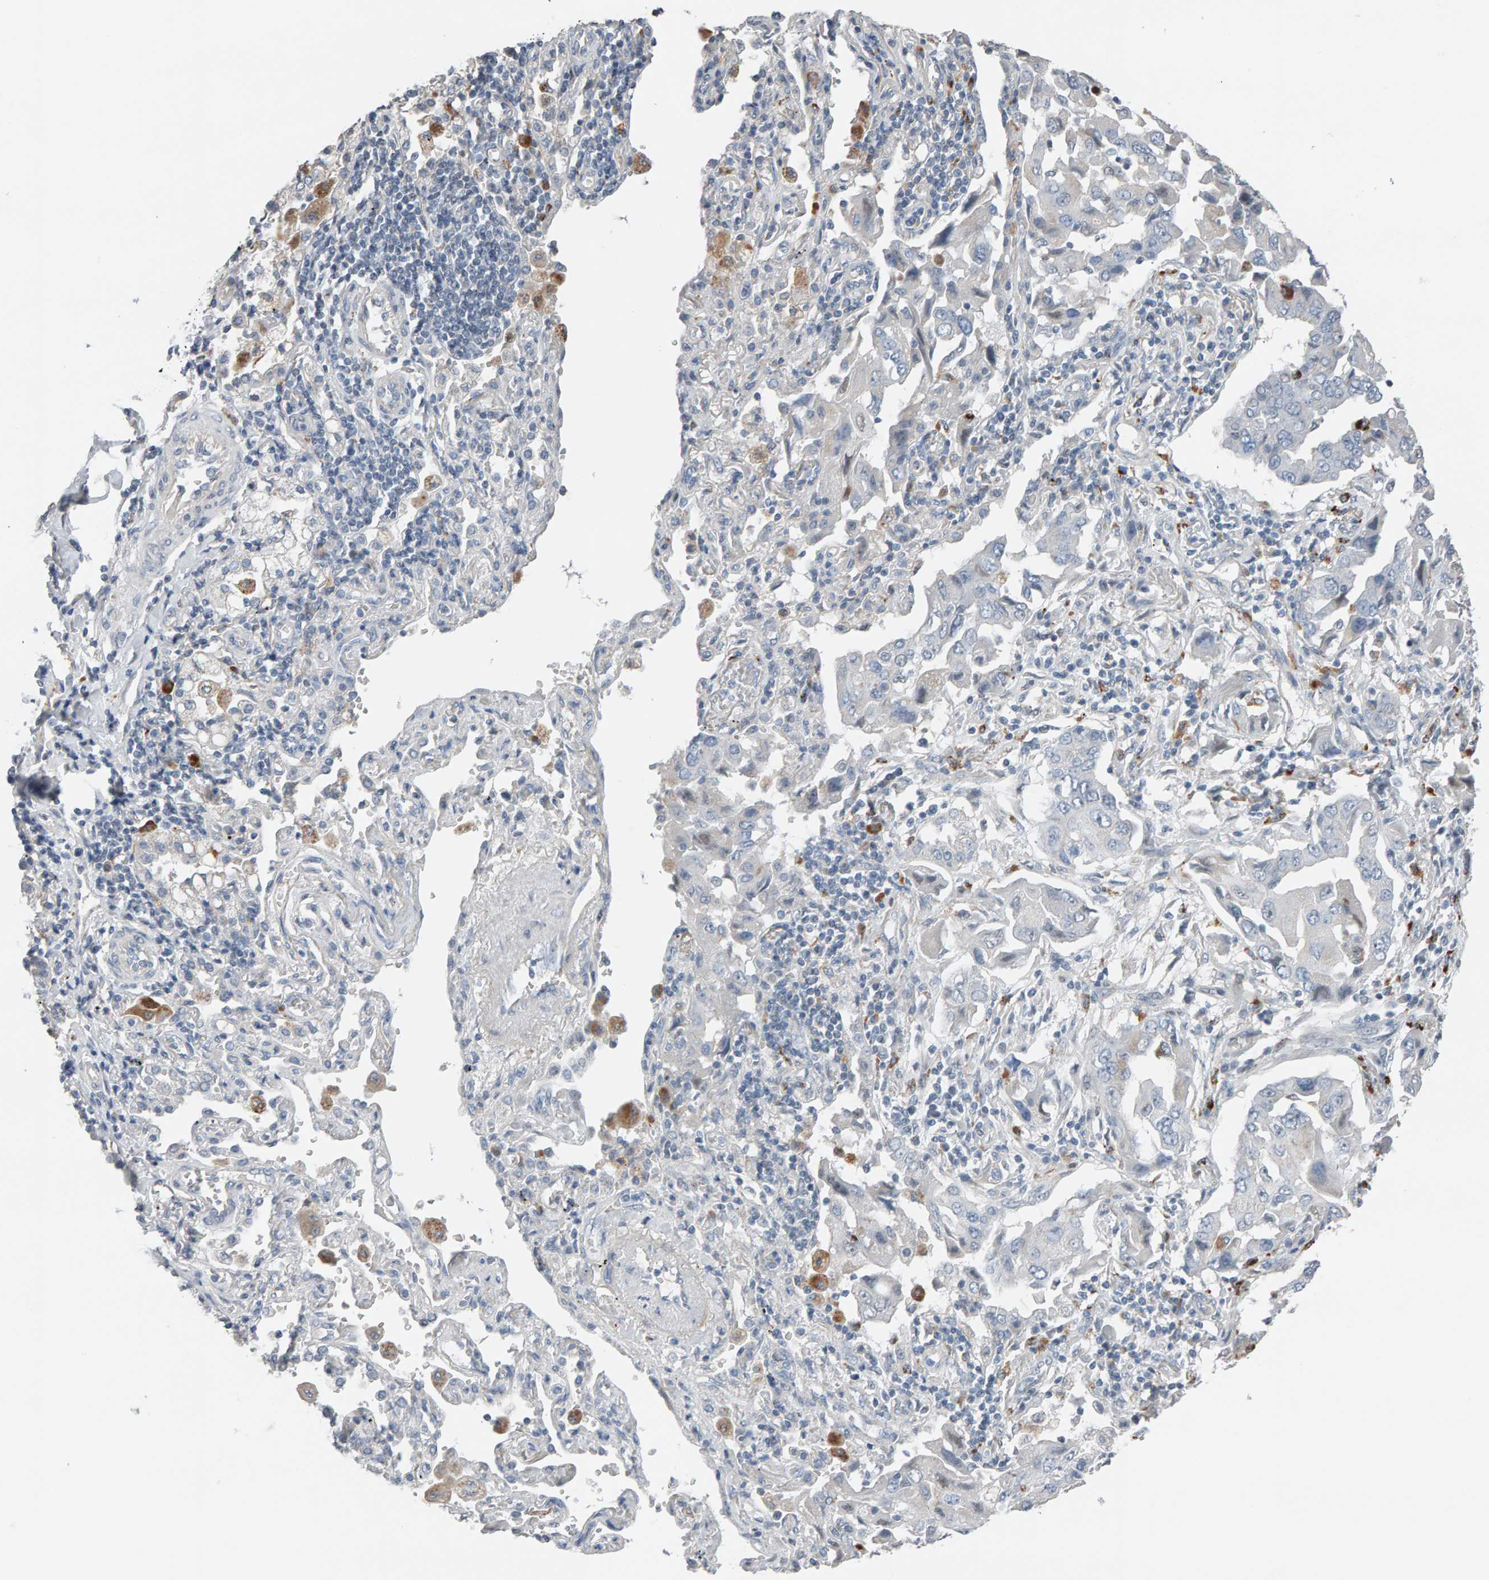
{"staining": {"intensity": "negative", "quantity": "none", "location": "none"}, "tissue": "lung cancer", "cell_type": "Tumor cells", "image_type": "cancer", "snomed": [{"axis": "morphology", "description": "Adenocarcinoma, NOS"}, {"axis": "topography", "description": "Lung"}], "caption": "The photomicrograph demonstrates no staining of tumor cells in lung adenocarcinoma. (DAB (3,3'-diaminobenzidine) immunohistochemistry with hematoxylin counter stain).", "gene": "IPPK", "patient": {"sex": "female", "age": 65}}